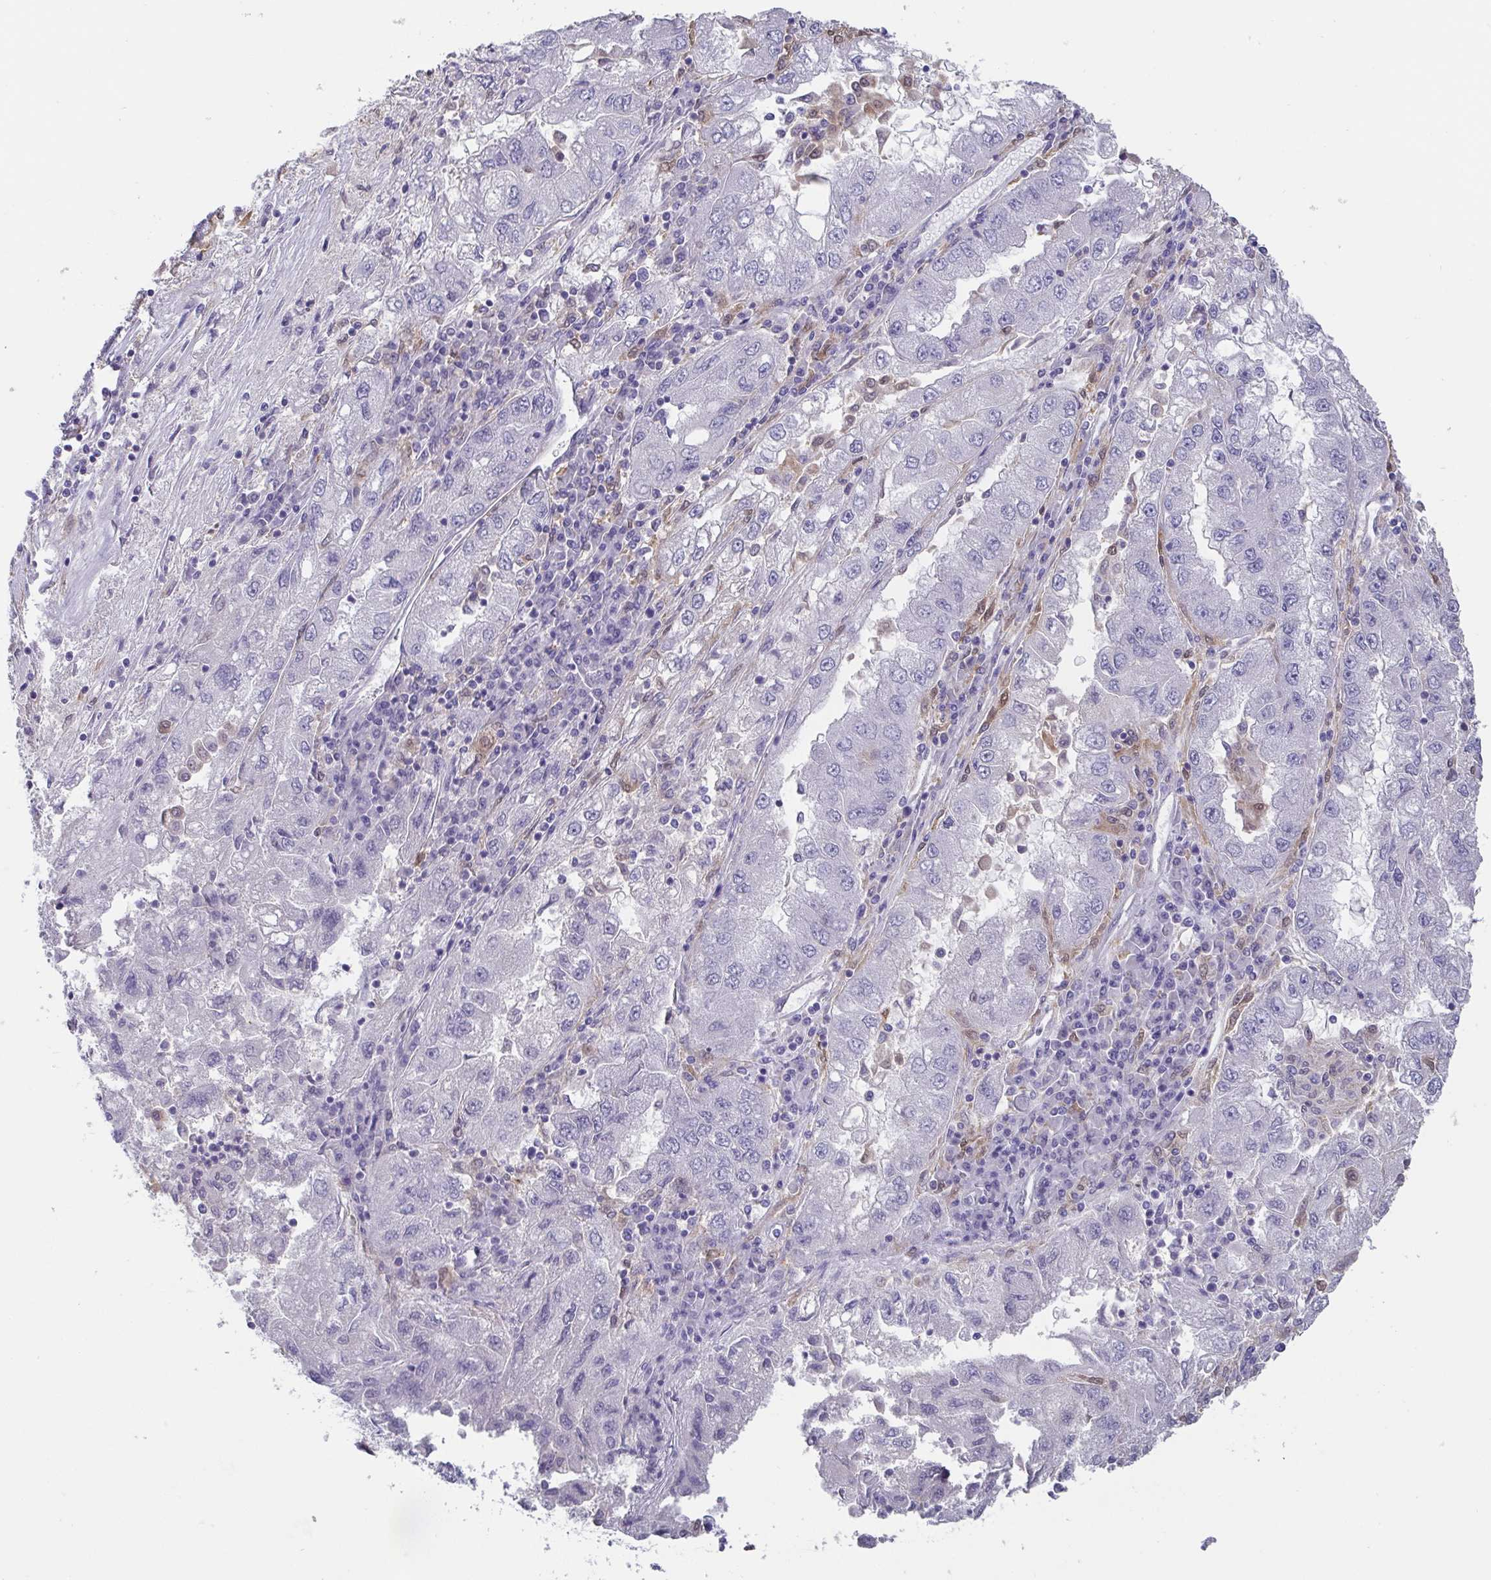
{"staining": {"intensity": "negative", "quantity": "none", "location": "none"}, "tissue": "lung cancer", "cell_type": "Tumor cells", "image_type": "cancer", "snomed": [{"axis": "morphology", "description": "Adenocarcinoma, NOS"}, {"axis": "morphology", "description": "Adenocarcinoma primary or metastatic"}, {"axis": "topography", "description": "Lung"}], "caption": "Protein analysis of adenocarcinoma (lung) shows no significant expression in tumor cells.", "gene": "IDH1", "patient": {"sex": "male", "age": 74}}